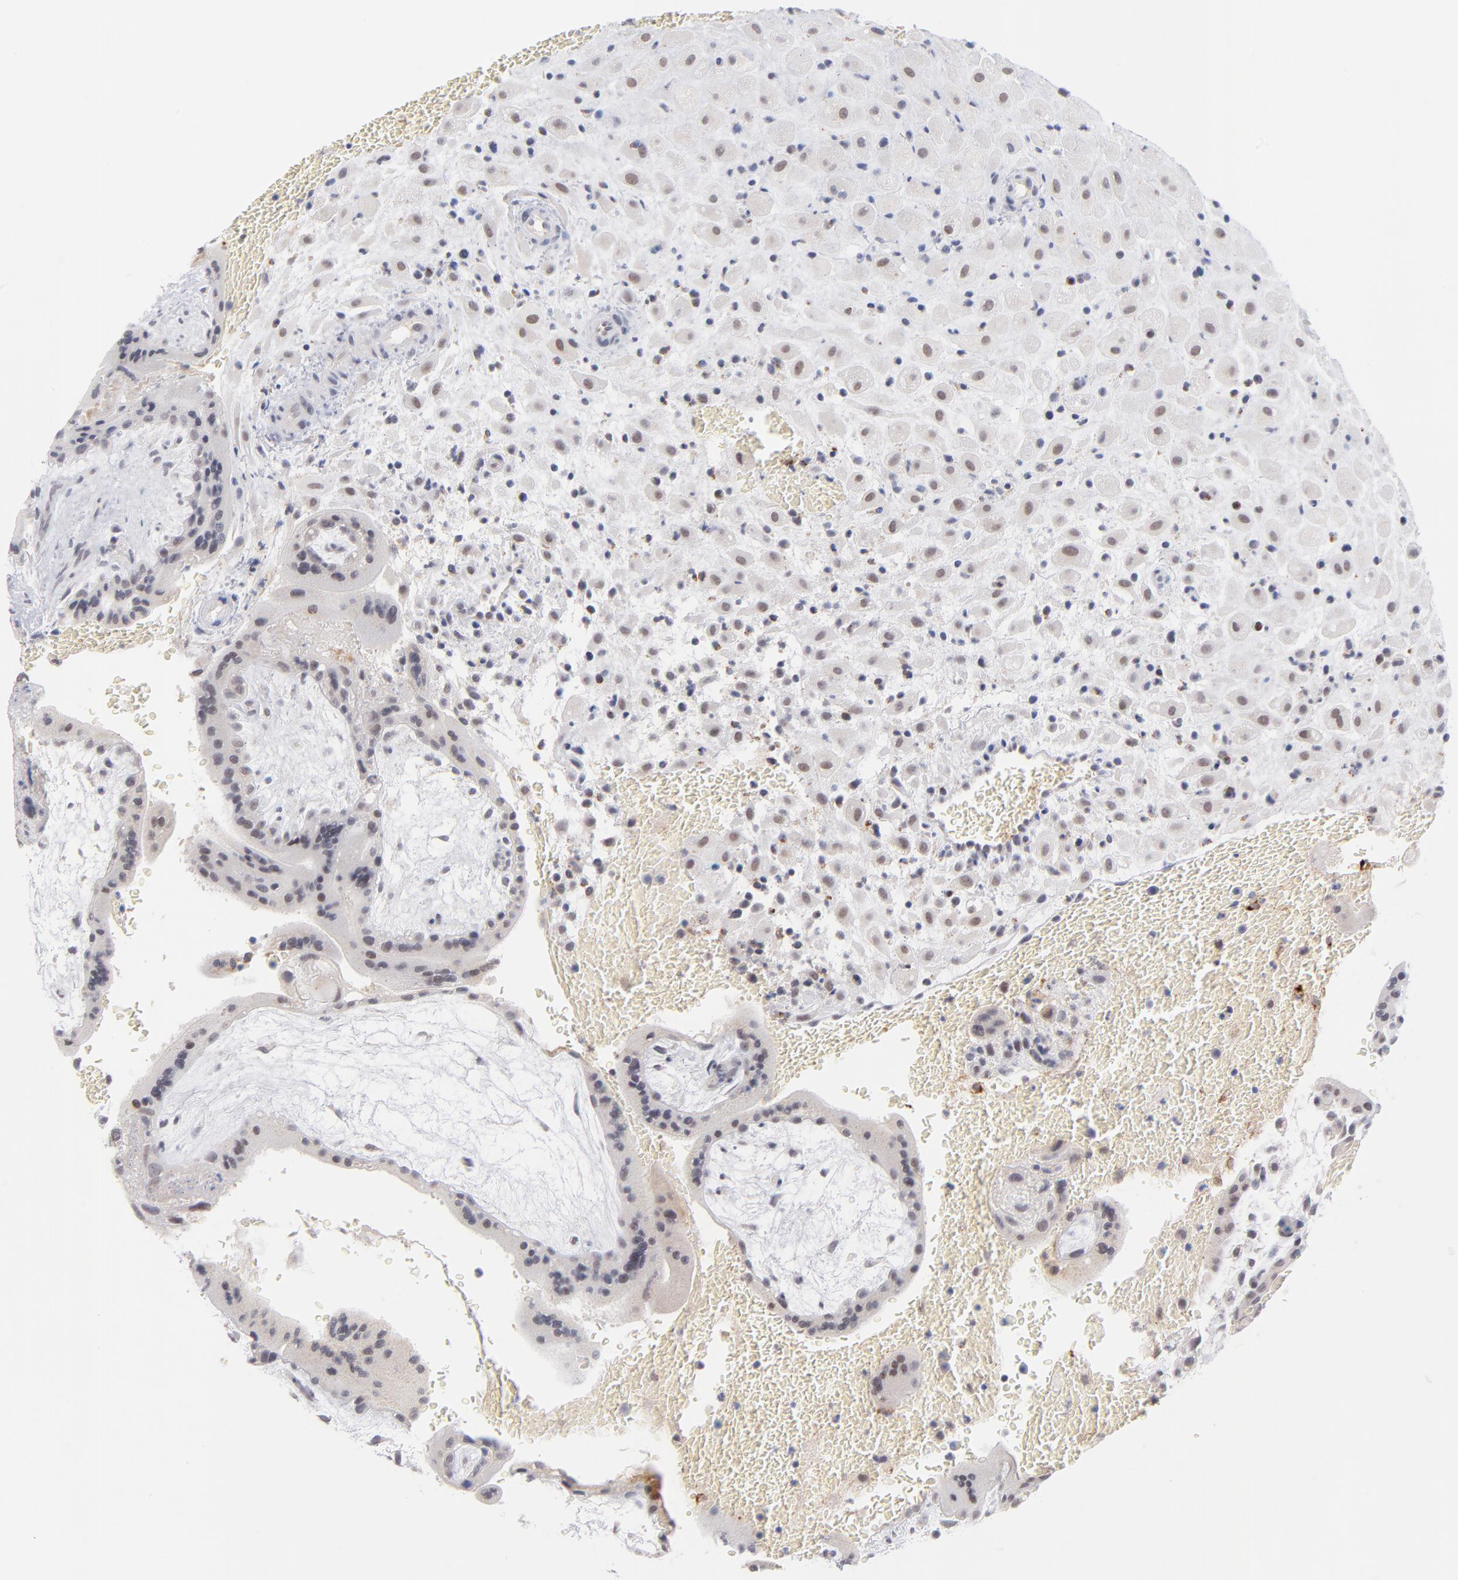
{"staining": {"intensity": "weak", "quantity": "25%-75%", "location": "nuclear"}, "tissue": "placenta", "cell_type": "Decidual cells", "image_type": "normal", "snomed": [{"axis": "morphology", "description": "Normal tissue, NOS"}, {"axis": "topography", "description": "Placenta"}], "caption": "Protein expression analysis of benign human placenta reveals weak nuclear staining in about 25%-75% of decidual cells.", "gene": "WSB1", "patient": {"sex": "female", "age": 35}}